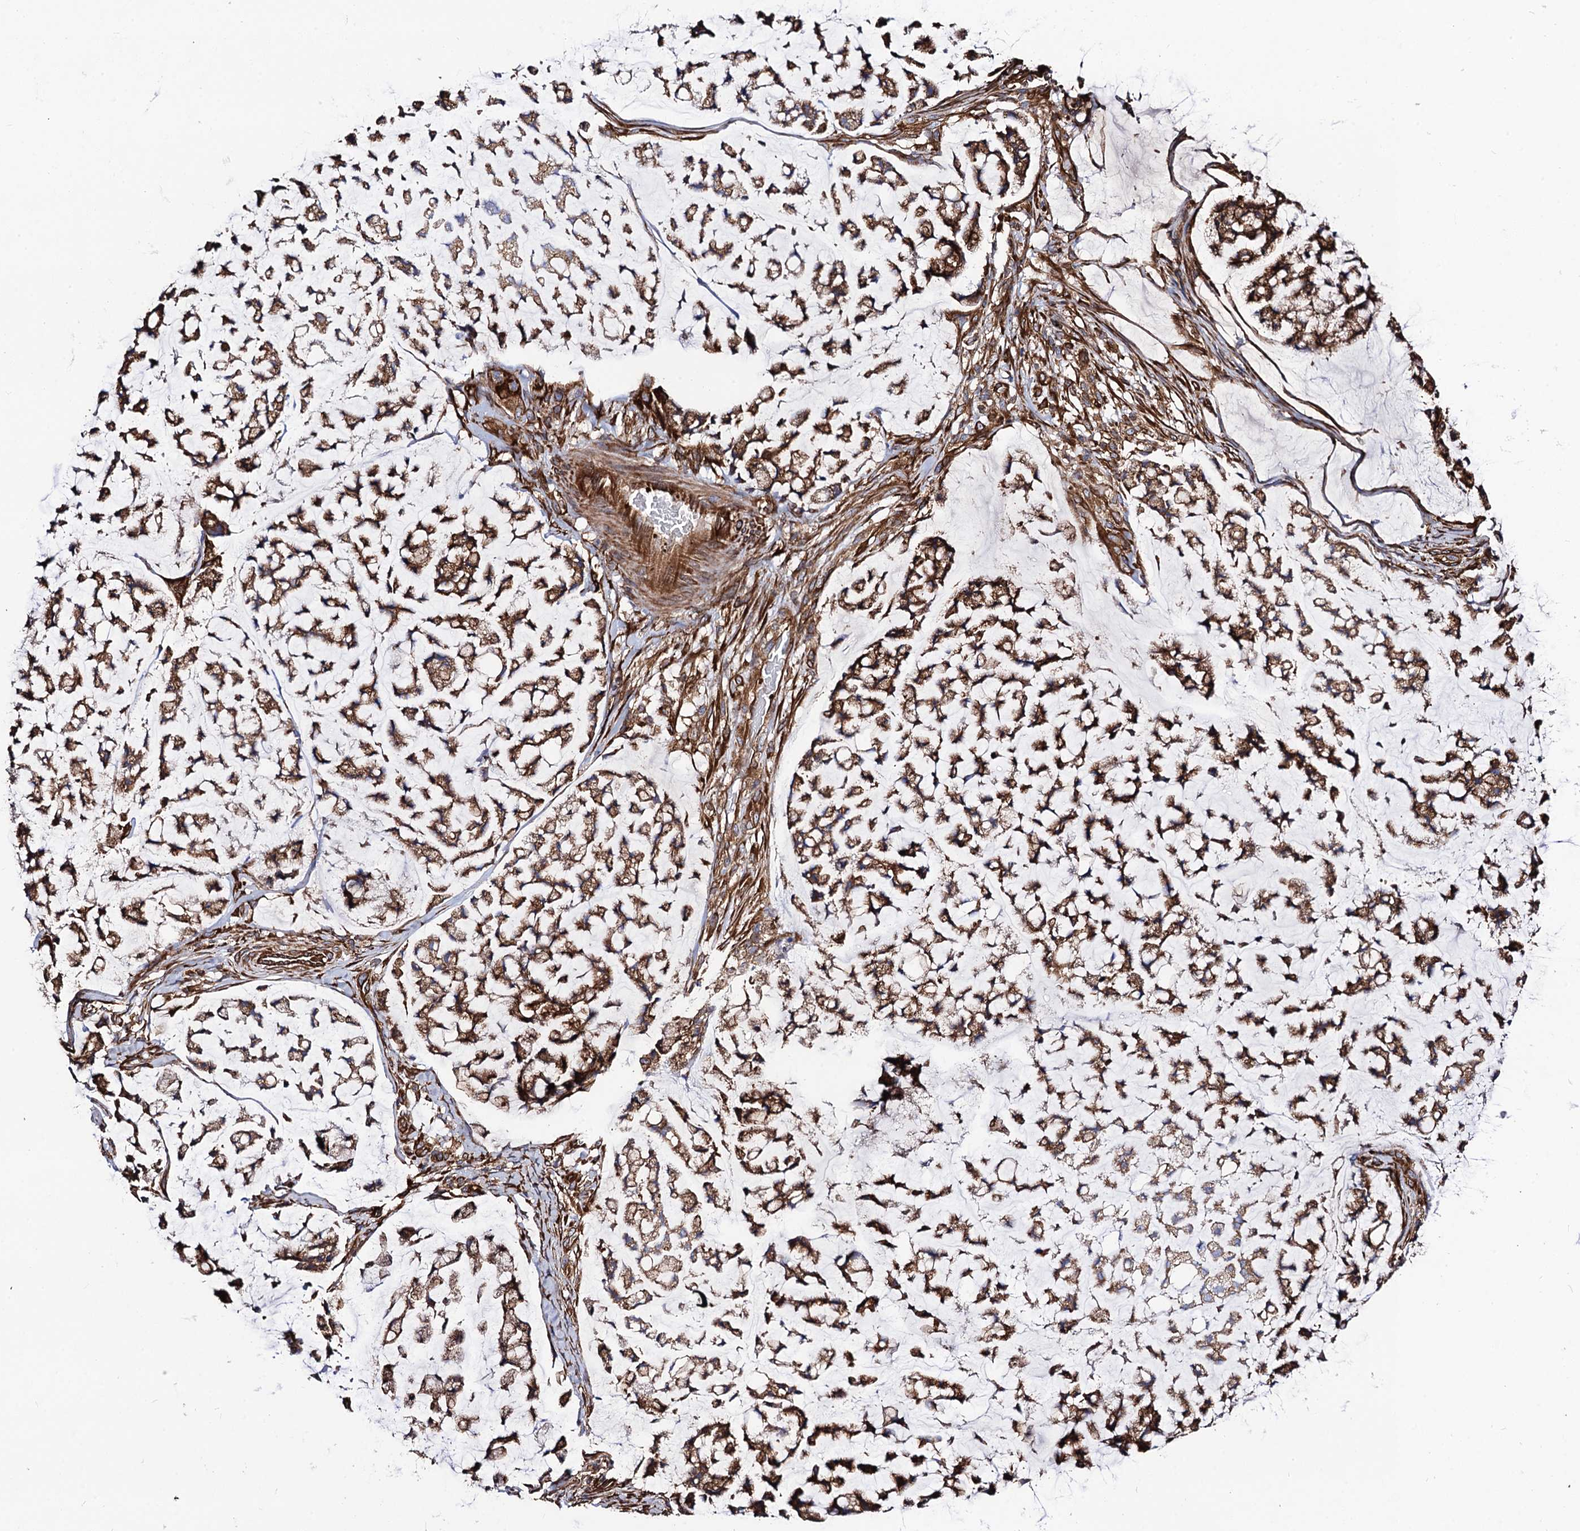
{"staining": {"intensity": "moderate", "quantity": ">75%", "location": "cytoplasmic/membranous"}, "tissue": "stomach cancer", "cell_type": "Tumor cells", "image_type": "cancer", "snomed": [{"axis": "morphology", "description": "Adenocarcinoma, NOS"}, {"axis": "topography", "description": "Stomach, lower"}], "caption": "Adenocarcinoma (stomach) tissue shows moderate cytoplasmic/membranous expression in about >75% of tumor cells, visualized by immunohistochemistry.", "gene": "CIP2A", "patient": {"sex": "male", "age": 67}}